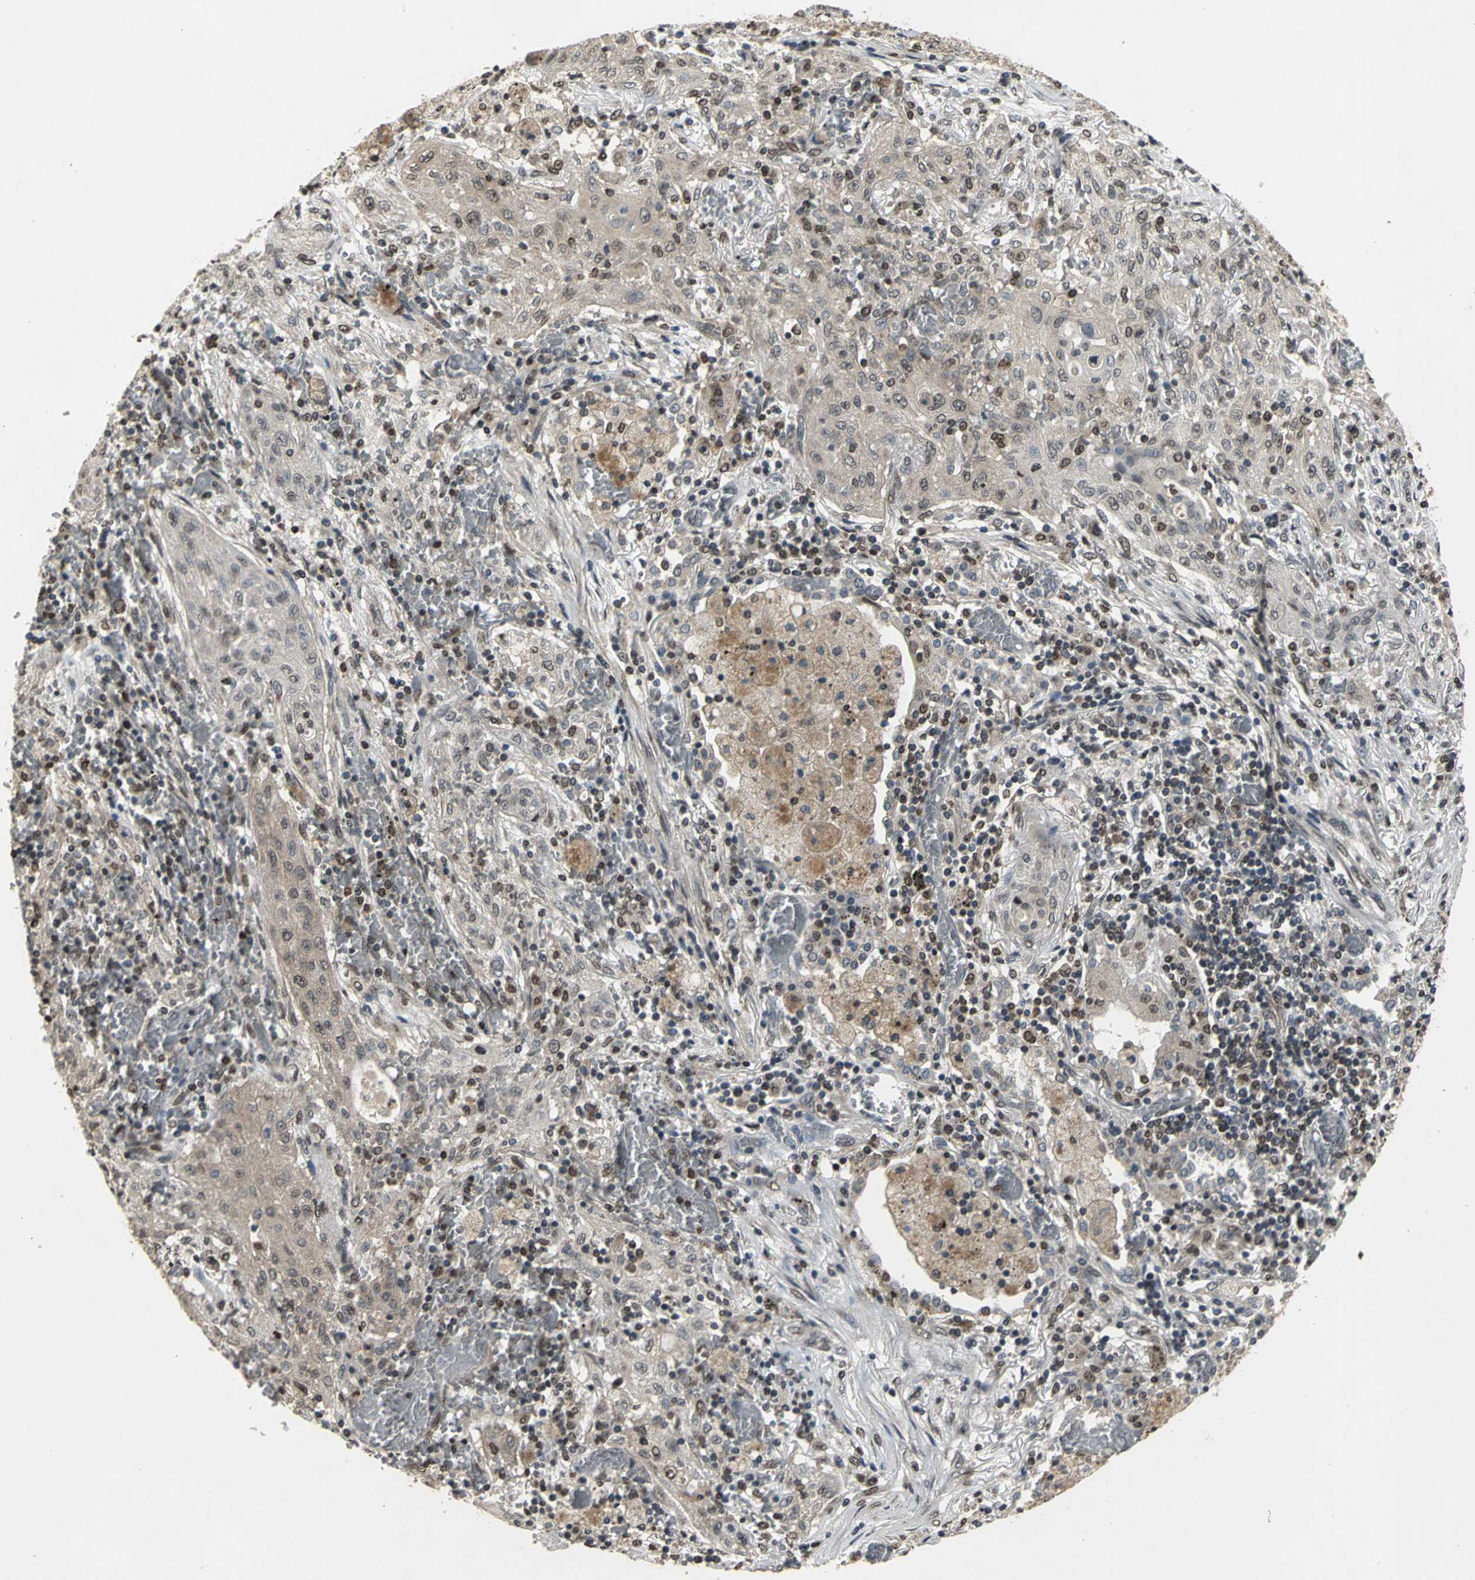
{"staining": {"intensity": "moderate", "quantity": ">75%", "location": "cytoplasmic/membranous,nuclear"}, "tissue": "lung cancer", "cell_type": "Tumor cells", "image_type": "cancer", "snomed": [{"axis": "morphology", "description": "Squamous cell carcinoma, NOS"}, {"axis": "topography", "description": "Lung"}], "caption": "Immunohistochemical staining of human lung squamous cell carcinoma reveals medium levels of moderate cytoplasmic/membranous and nuclear expression in about >75% of tumor cells.", "gene": "AHR", "patient": {"sex": "female", "age": 47}}